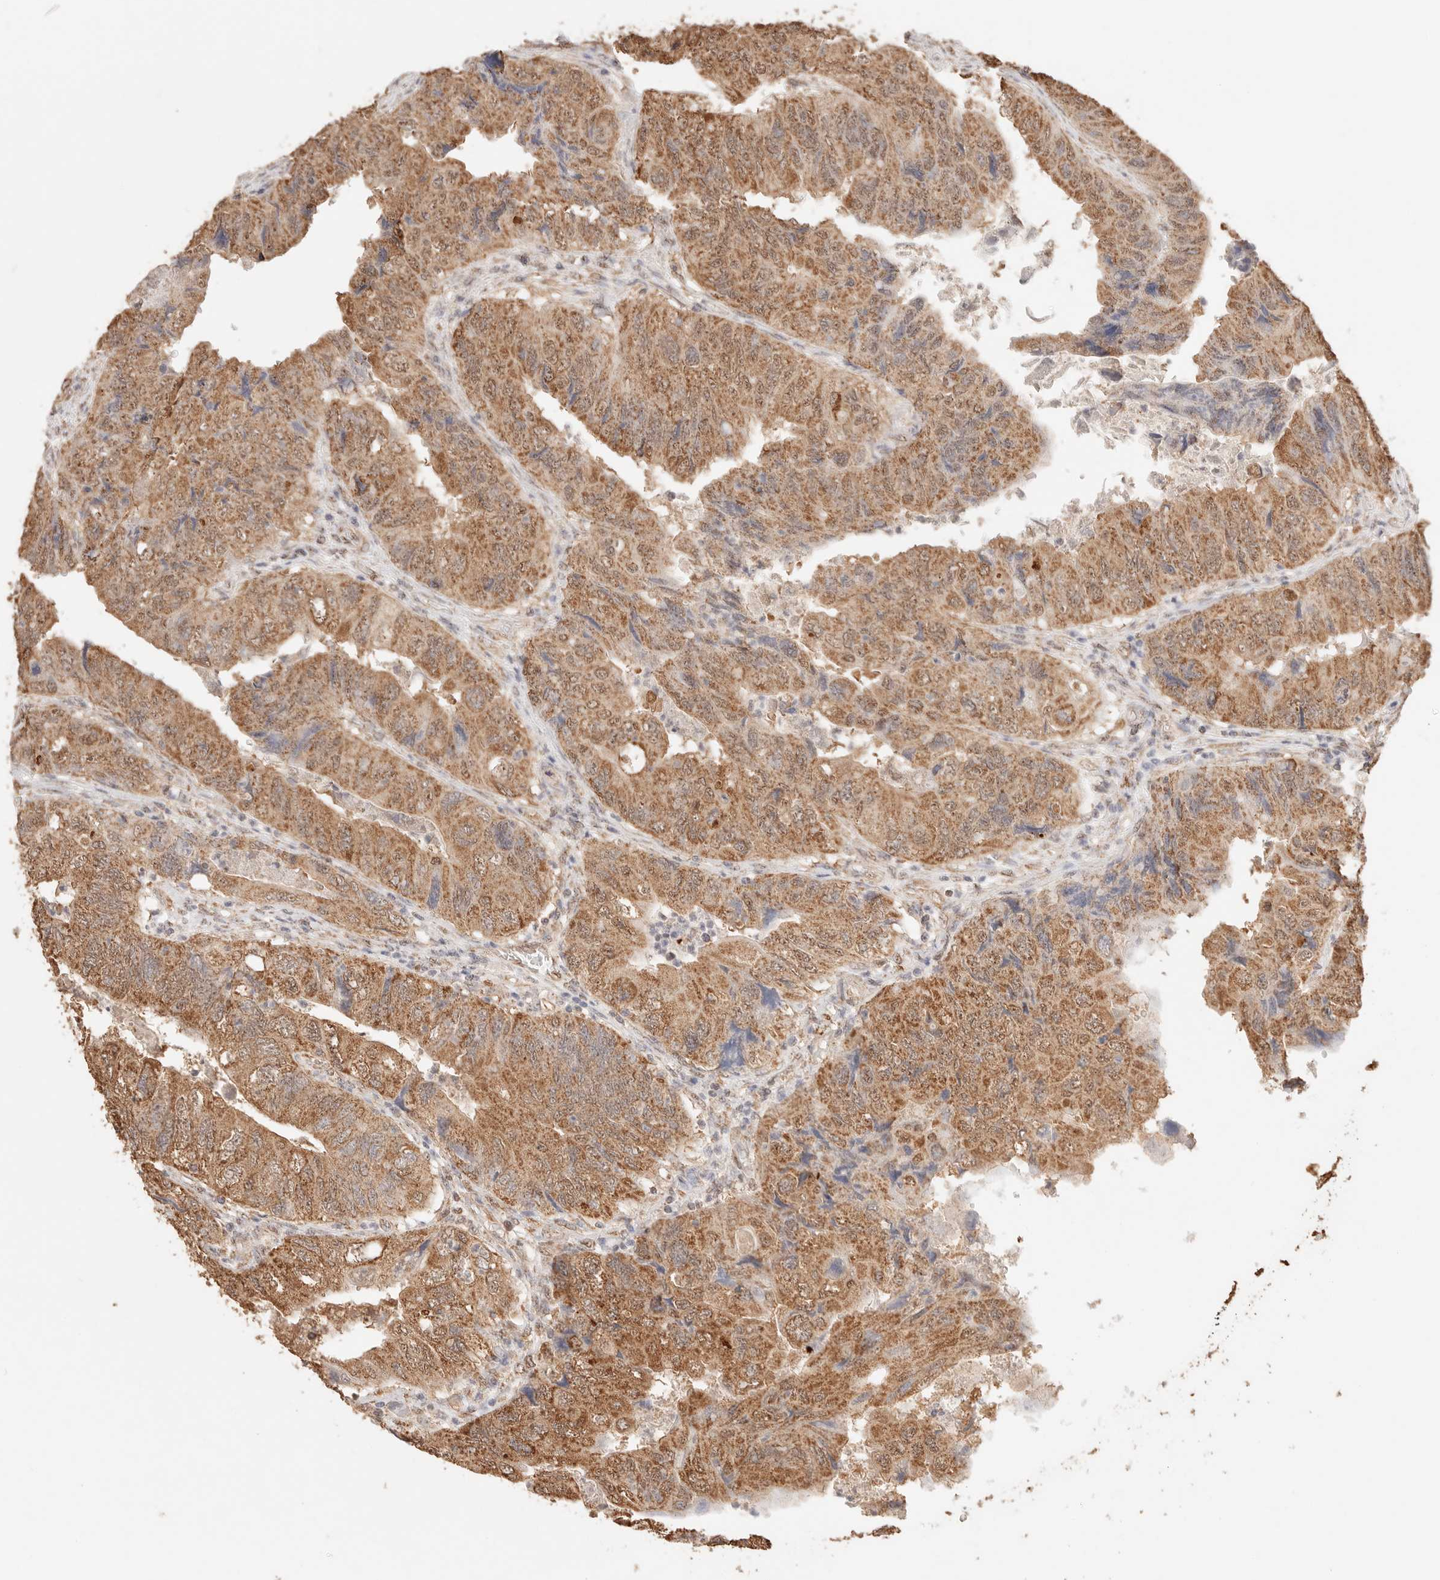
{"staining": {"intensity": "moderate", "quantity": ">75%", "location": "cytoplasmic/membranous"}, "tissue": "colorectal cancer", "cell_type": "Tumor cells", "image_type": "cancer", "snomed": [{"axis": "morphology", "description": "Adenocarcinoma, NOS"}, {"axis": "topography", "description": "Rectum"}], "caption": "Approximately >75% of tumor cells in adenocarcinoma (colorectal) reveal moderate cytoplasmic/membranous protein expression as visualized by brown immunohistochemical staining.", "gene": "IL1R2", "patient": {"sex": "male", "age": 63}}